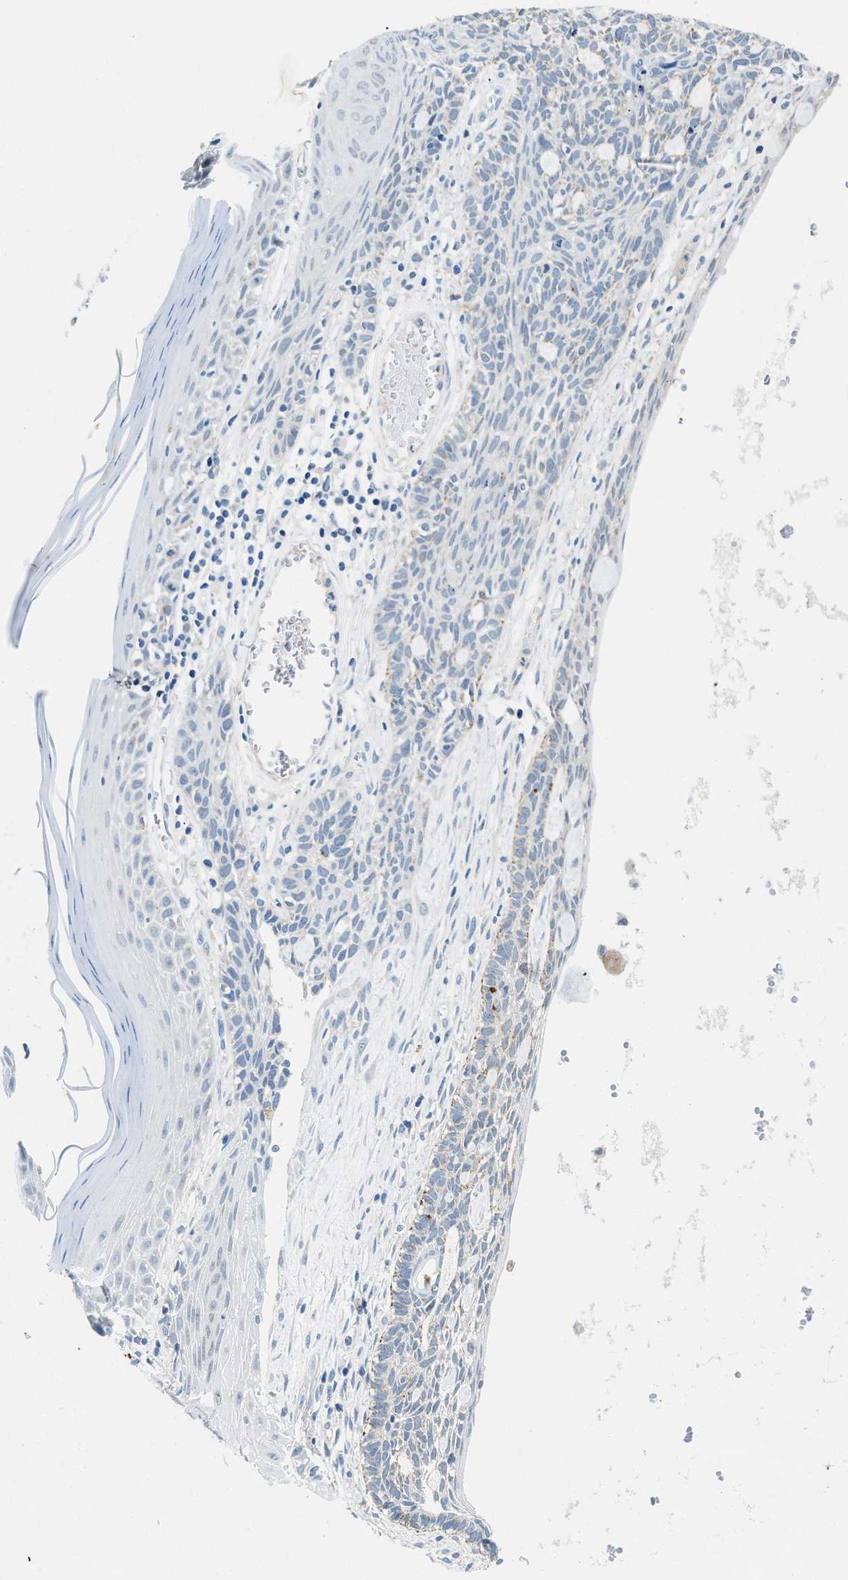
{"staining": {"intensity": "weak", "quantity": "<25%", "location": "cytoplasmic/membranous"}, "tissue": "skin cancer", "cell_type": "Tumor cells", "image_type": "cancer", "snomed": [{"axis": "morphology", "description": "Basal cell carcinoma"}, {"axis": "topography", "description": "Skin"}], "caption": "IHC image of human skin cancer (basal cell carcinoma) stained for a protein (brown), which exhibits no staining in tumor cells.", "gene": "TSPAN3", "patient": {"sex": "male", "age": 67}}